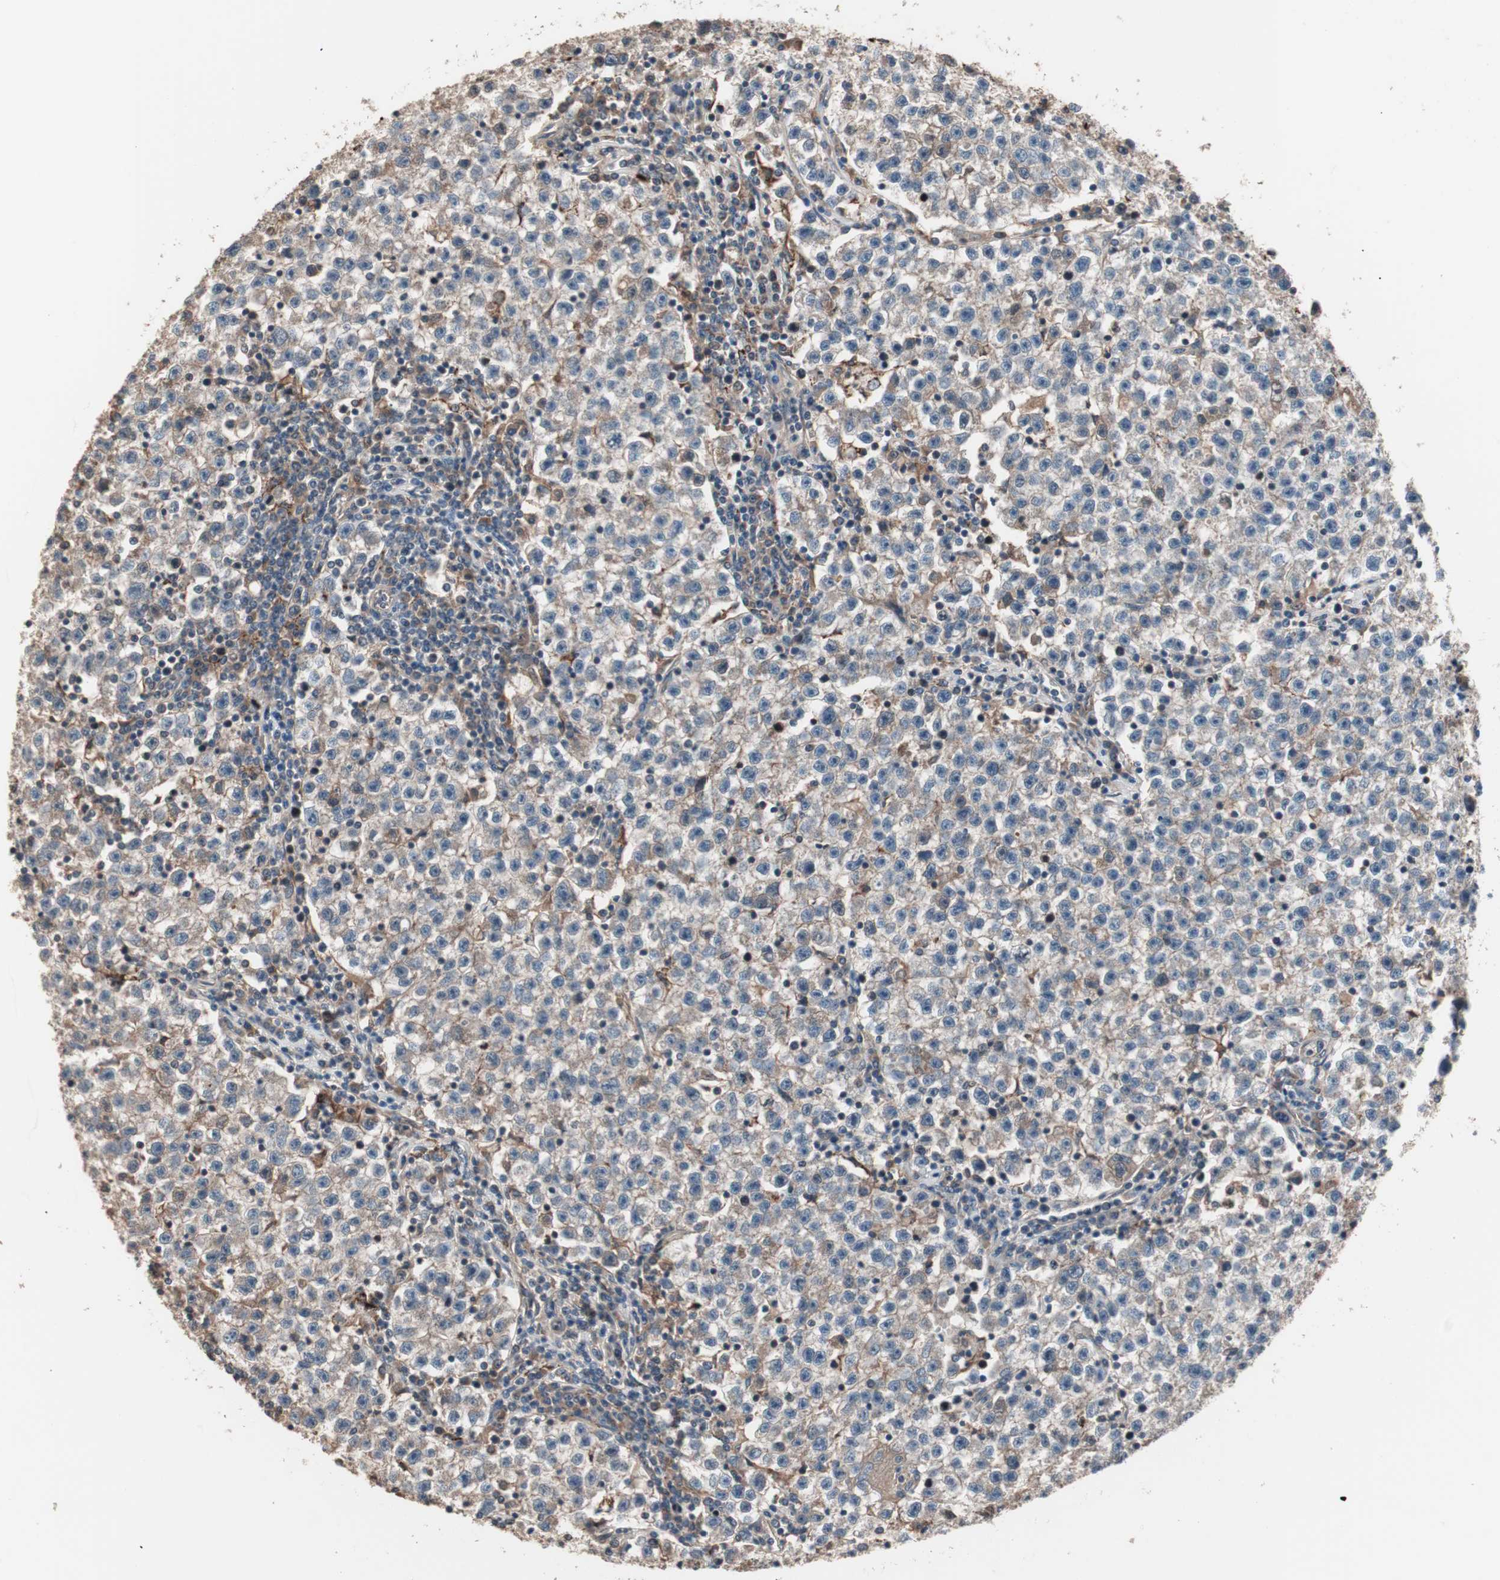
{"staining": {"intensity": "moderate", "quantity": ">75%", "location": "cytoplasmic/membranous"}, "tissue": "testis cancer", "cell_type": "Tumor cells", "image_type": "cancer", "snomed": [{"axis": "morphology", "description": "Seminoma, NOS"}, {"axis": "topography", "description": "Testis"}], "caption": "Testis cancer was stained to show a protein in brown. There is medium levels of moderate cytoplasmic/membranous staining in about >75% of tumor cells. The protein of interest is shown in brown color, while the nuclei are stained blue.", "gene": "NFRKB", "patient": {"sex": "male", "age": 22}}